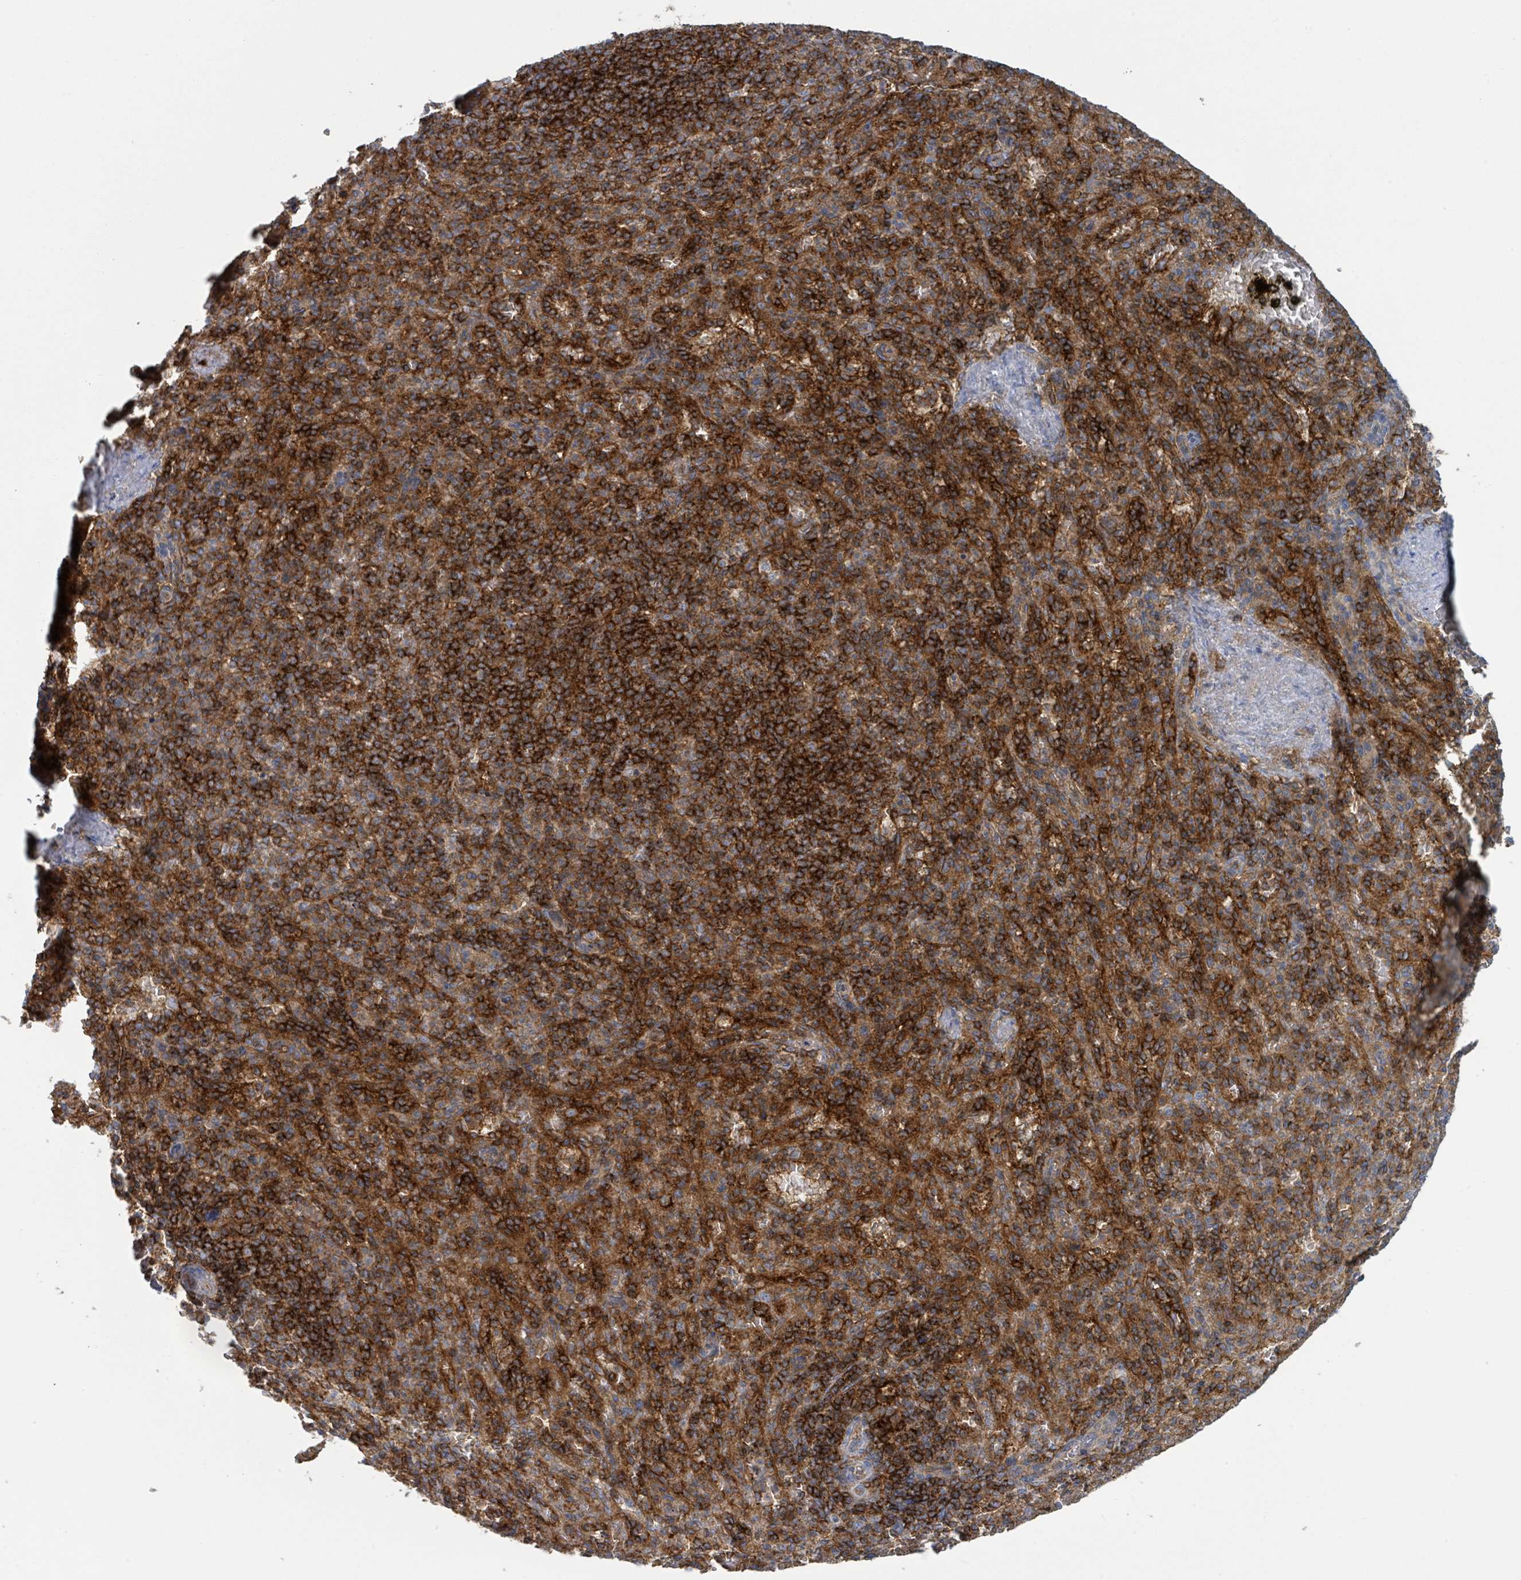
{"staining": {"intensity": "strong", "quantity": "25%-75%", "location": "cytoplasmic/membranous"}, "tissue": "spleen", "cell_type": "Cells in red pulp", "image_type": "normal", "snomed": [{"axis": "morphology", "description": "Normal tissue, NOS"}, {"axis": "topography", "description": "Spleen"}], "caption": "Immunohistochemical staining of benign spleen exhibits 25%-75% levels of strong cytoplasmic/membranous protein expression in approximately 25%-75% of cells in red pulp.", "gene": "TNFRSF14", "patient": {"sex": "female", "age": 74}}